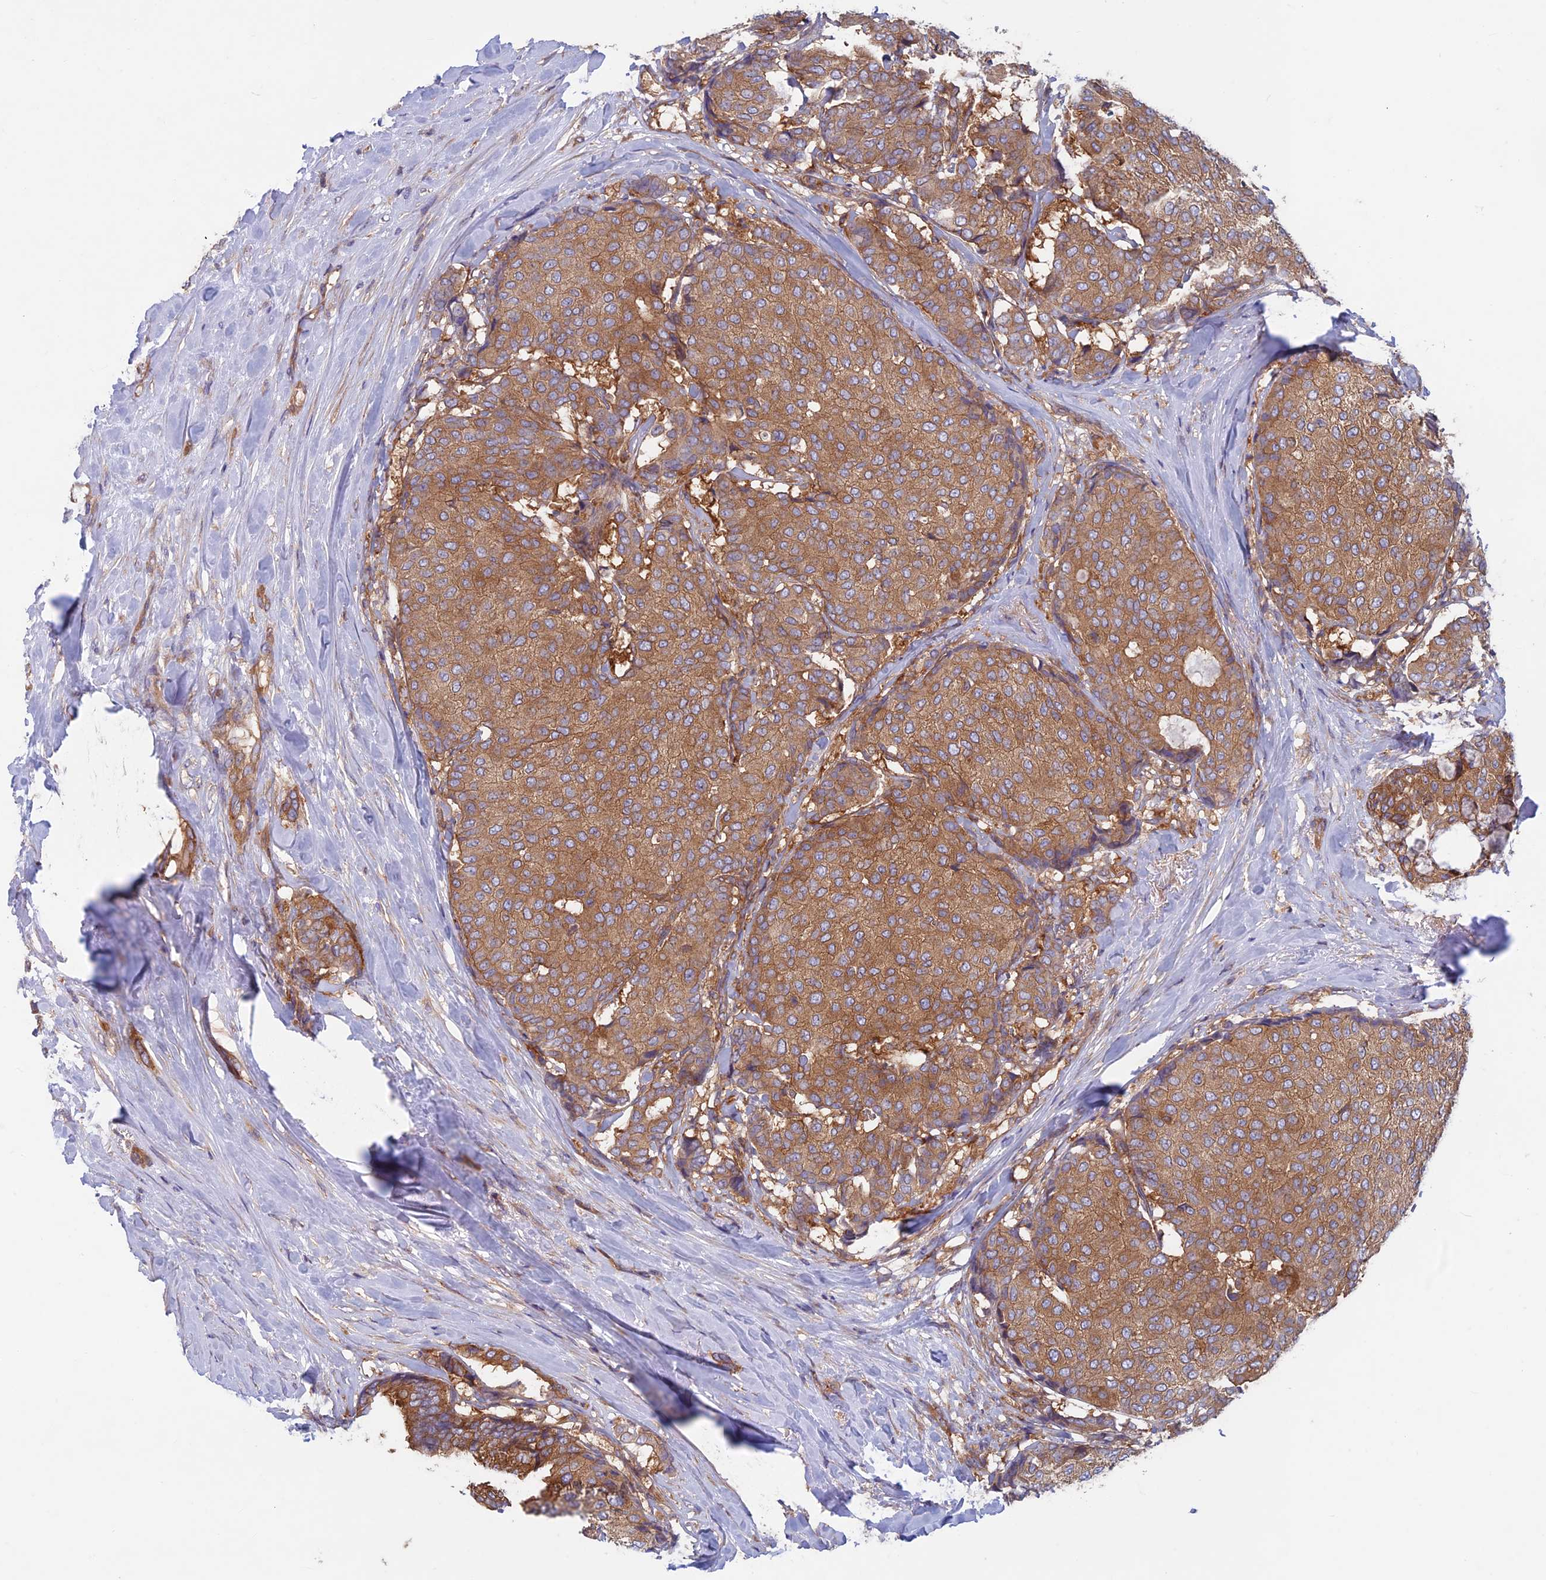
{"staining": {"intensity": "moderate", "quantity": ">75%", "location": "cytoplasmic/membranous"}, "tissue": "breast cancer", "cell_type": "Tumor cells", "image_type": "cancer", "snomed": [{"axis": "morphology", "description": "Duct carcinoma"}, {"axis": "topography", "description": "Breast"}], "caption": "Human breast cancer stained with a brown dye shows moderate cytoplasmic/membranous positive positivity in about >75% of tumor cells.", "gene": "DNM1L", "patient": {"sex": "female", "age": 75}}